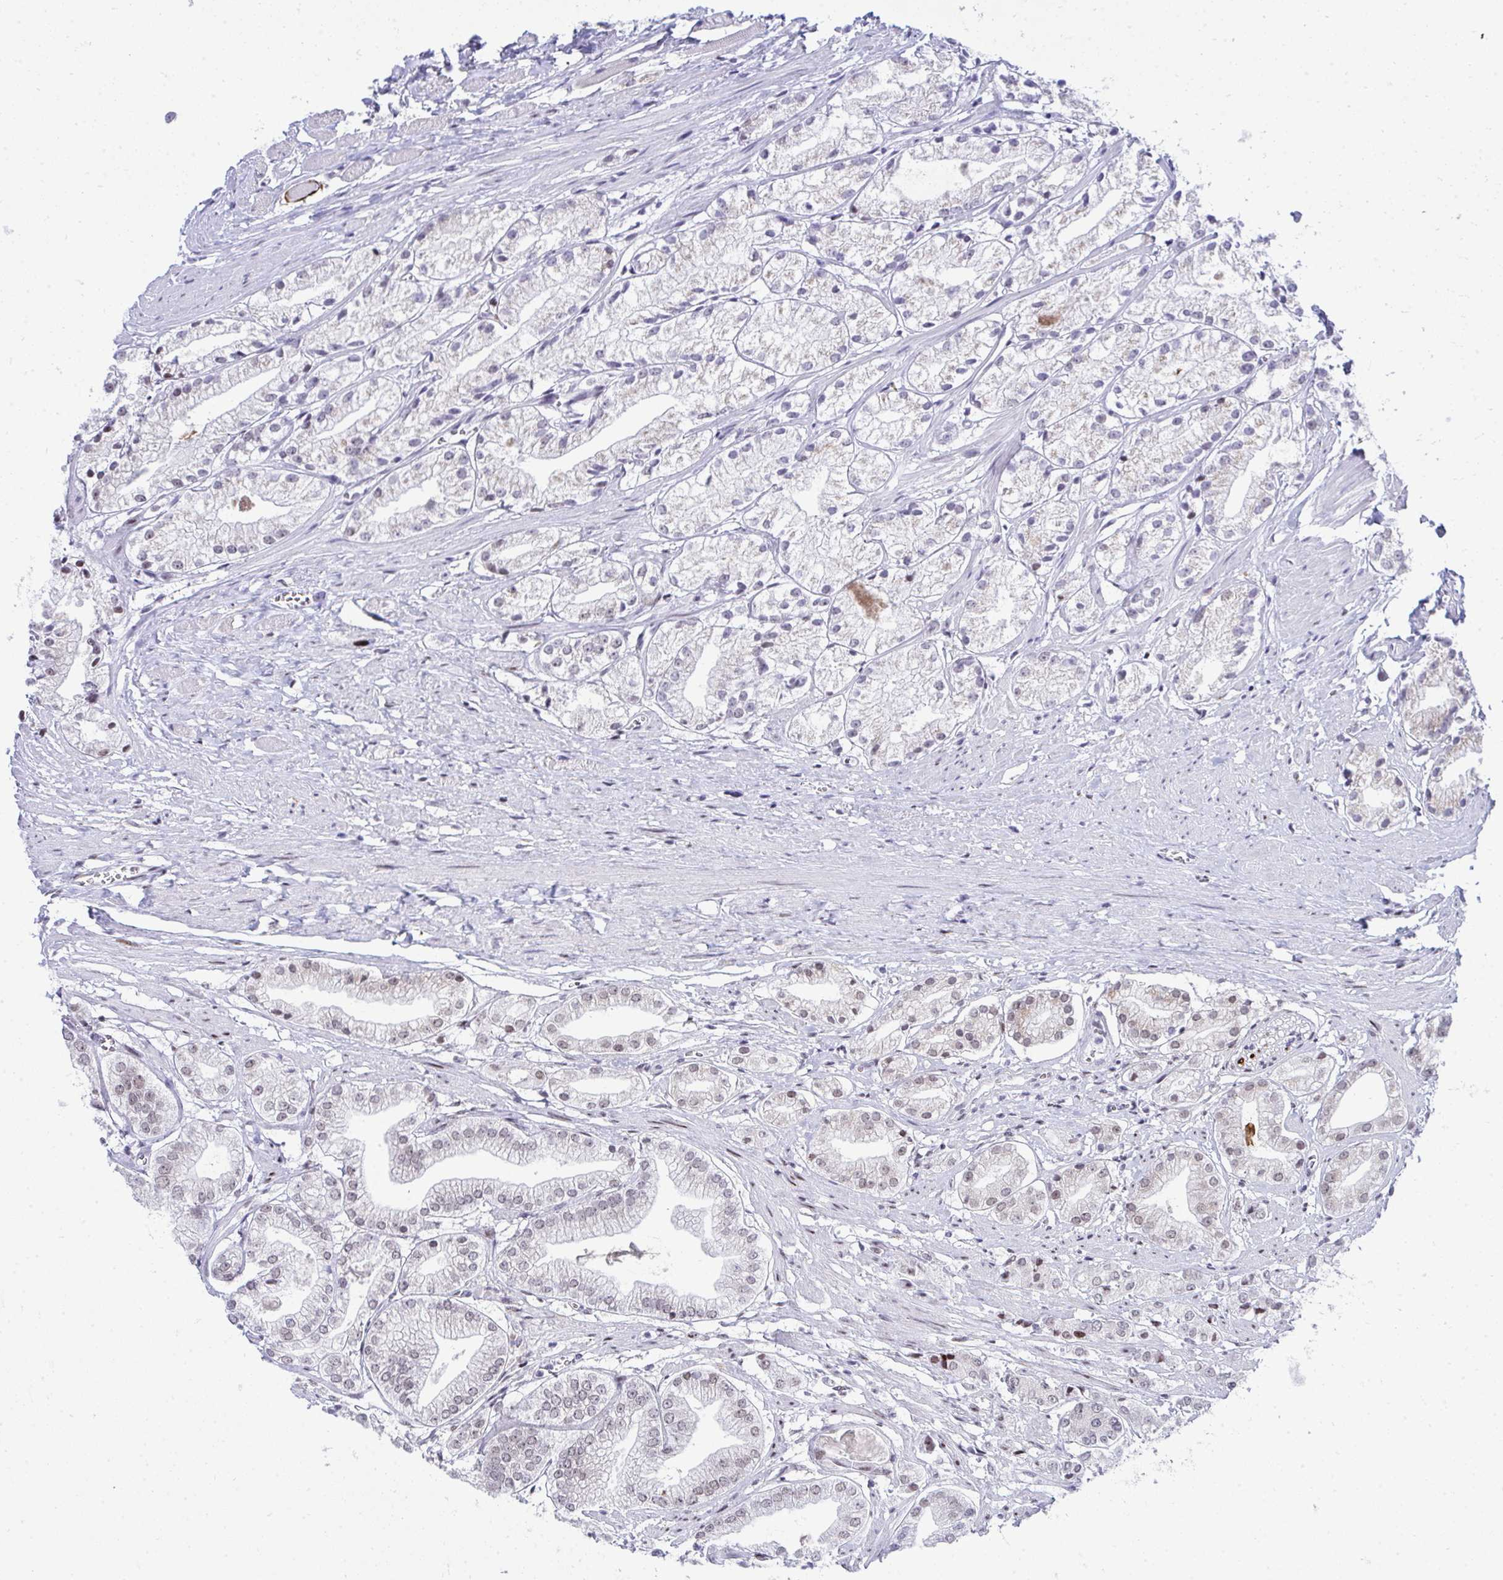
{"staining": {"intensity": "weak", "quantity": "25%-75%", "location": "nuclear"}, "tissue": "prostate cancer", "cell_type": "Tumor cells", "image_type": "cancer", "snomed": [{"axis": "morphology", "description": "Adenocarcinoma, Low grade"}, {"axis": "topography", "description": "Prostate"}], "caption": "The photomicrograph shows staining of prostate cancer (adenocarcinoma (low-grade)), revealing weak nuclear protein positivity (brown color) within tumor cells.", "gene": "GLDN", "patient": {"sex": "male", "age": 69}}